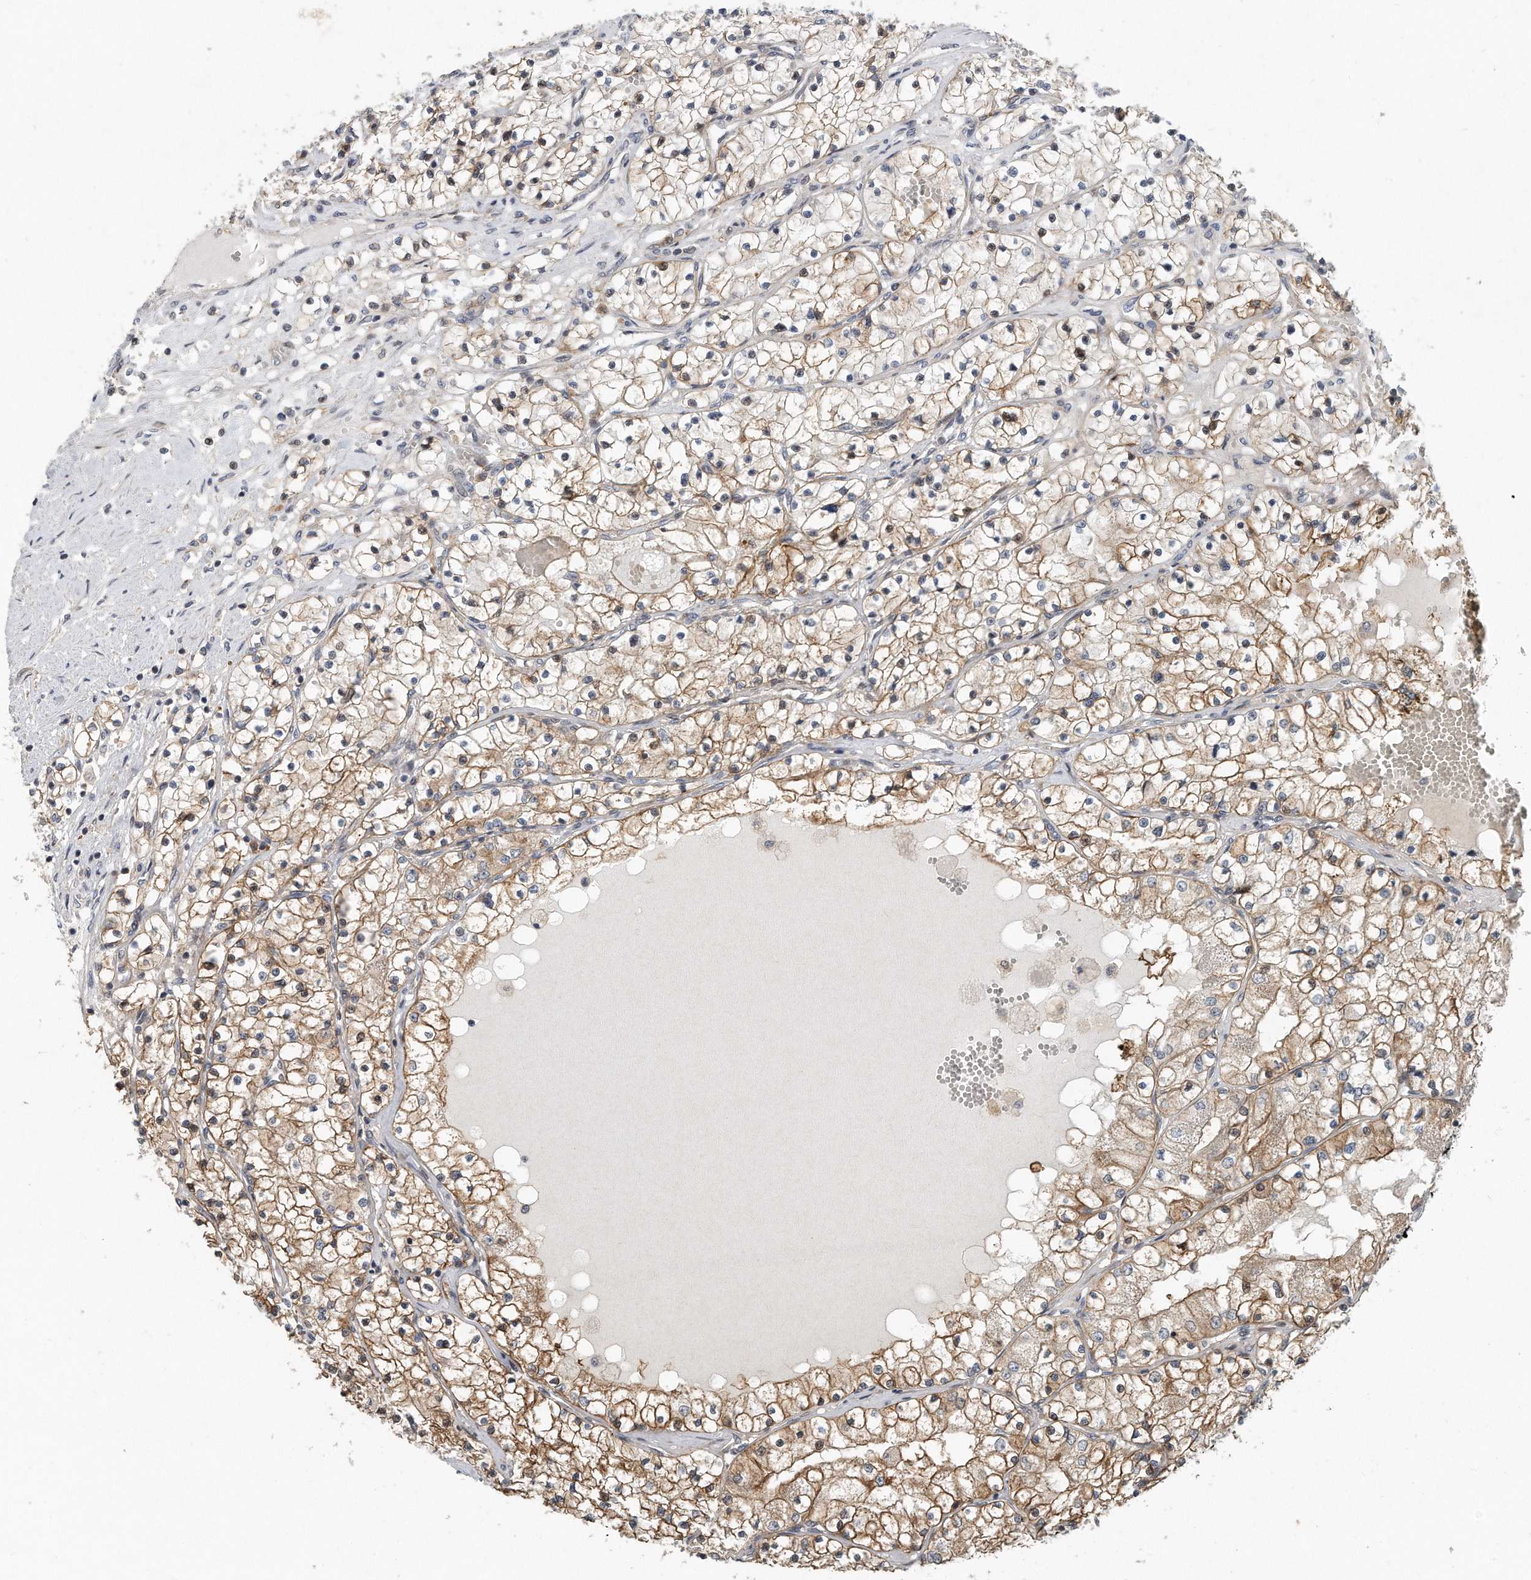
{"staining": {"intensity": "moderate", "quantity": ">75%", "location": "cytoplasmic/membranous"}, "tissue": "renal cancer", "cell_type": "Tumor cells", "image_type": "cancer", "snomed": [{"axis": "morphology", "description": "Normal tissue, NOS"}, {"axis": "morphology", "description": "Adenocarcinoma, NOS"}, {"axis": "topography", "description": "Kidney"}], "caption": "This is an image of IHC staining of adenocarcinoma (renal), which shows moderate expression in the cytoplasmic/membranous of tumor cells.", "gene": "PCDH8", "patient": {"sex": "male", "age": 68}}